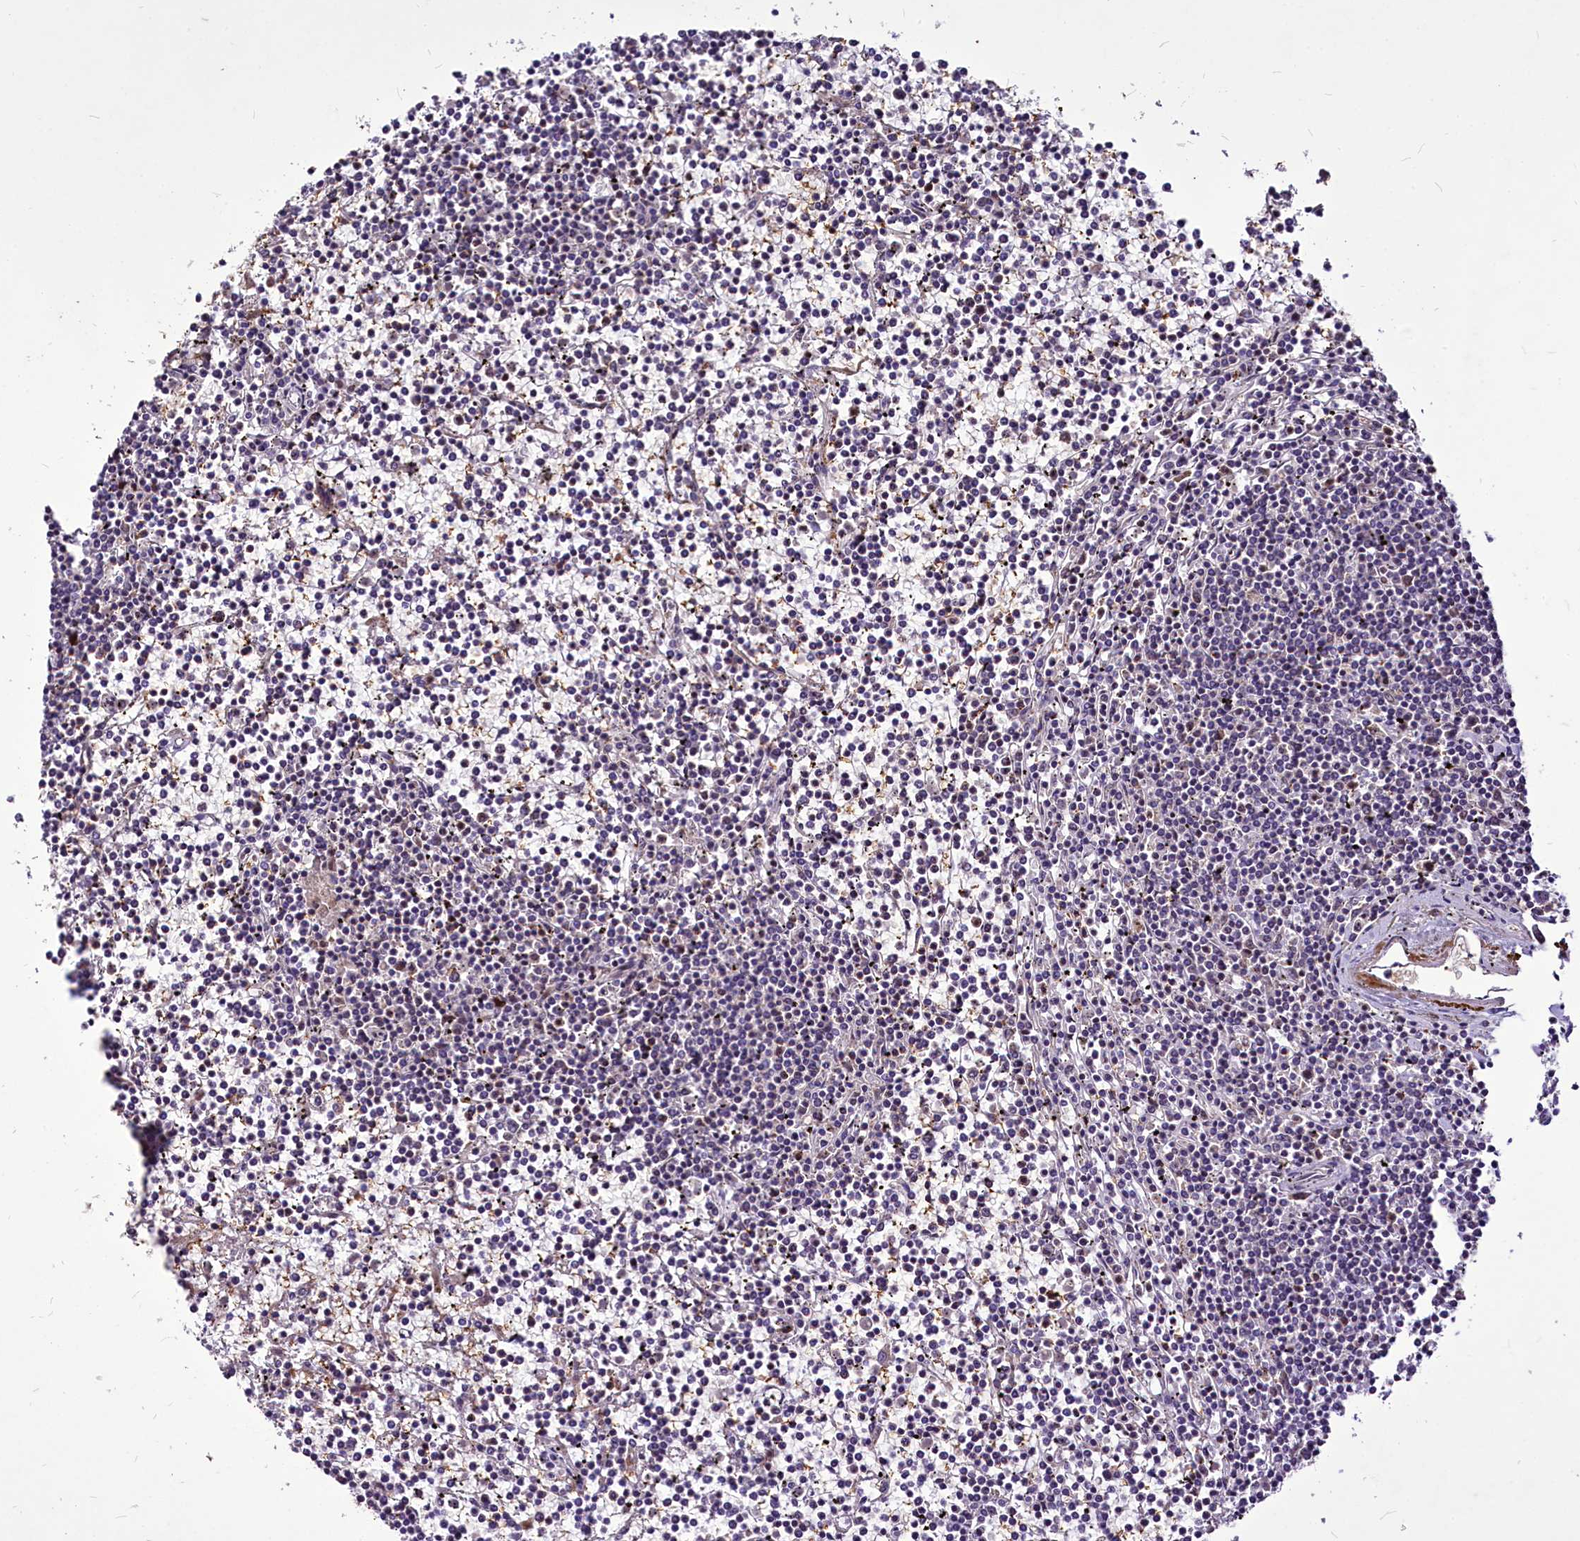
{"staining": {"intensity": "negative", "quantity": "none", "location": "none"}, "tissue": "lymphoma", "cell_type": "Tumor cells", "image_type": "cancer", "snomed": [{"axis": "morphology", "description": "Malignant lymphoma, non-Hodgkin's type, Low grade"}, {"axis": "topography", "description": "Spleen"}], "caption": "This is an IHC image of malignant lymphoma, non-Hodgkin's type (low-grade). There is no positivity in tumor cells.", "gene": "C11orf86", "patient": {"sex": "female", "age": 19}}